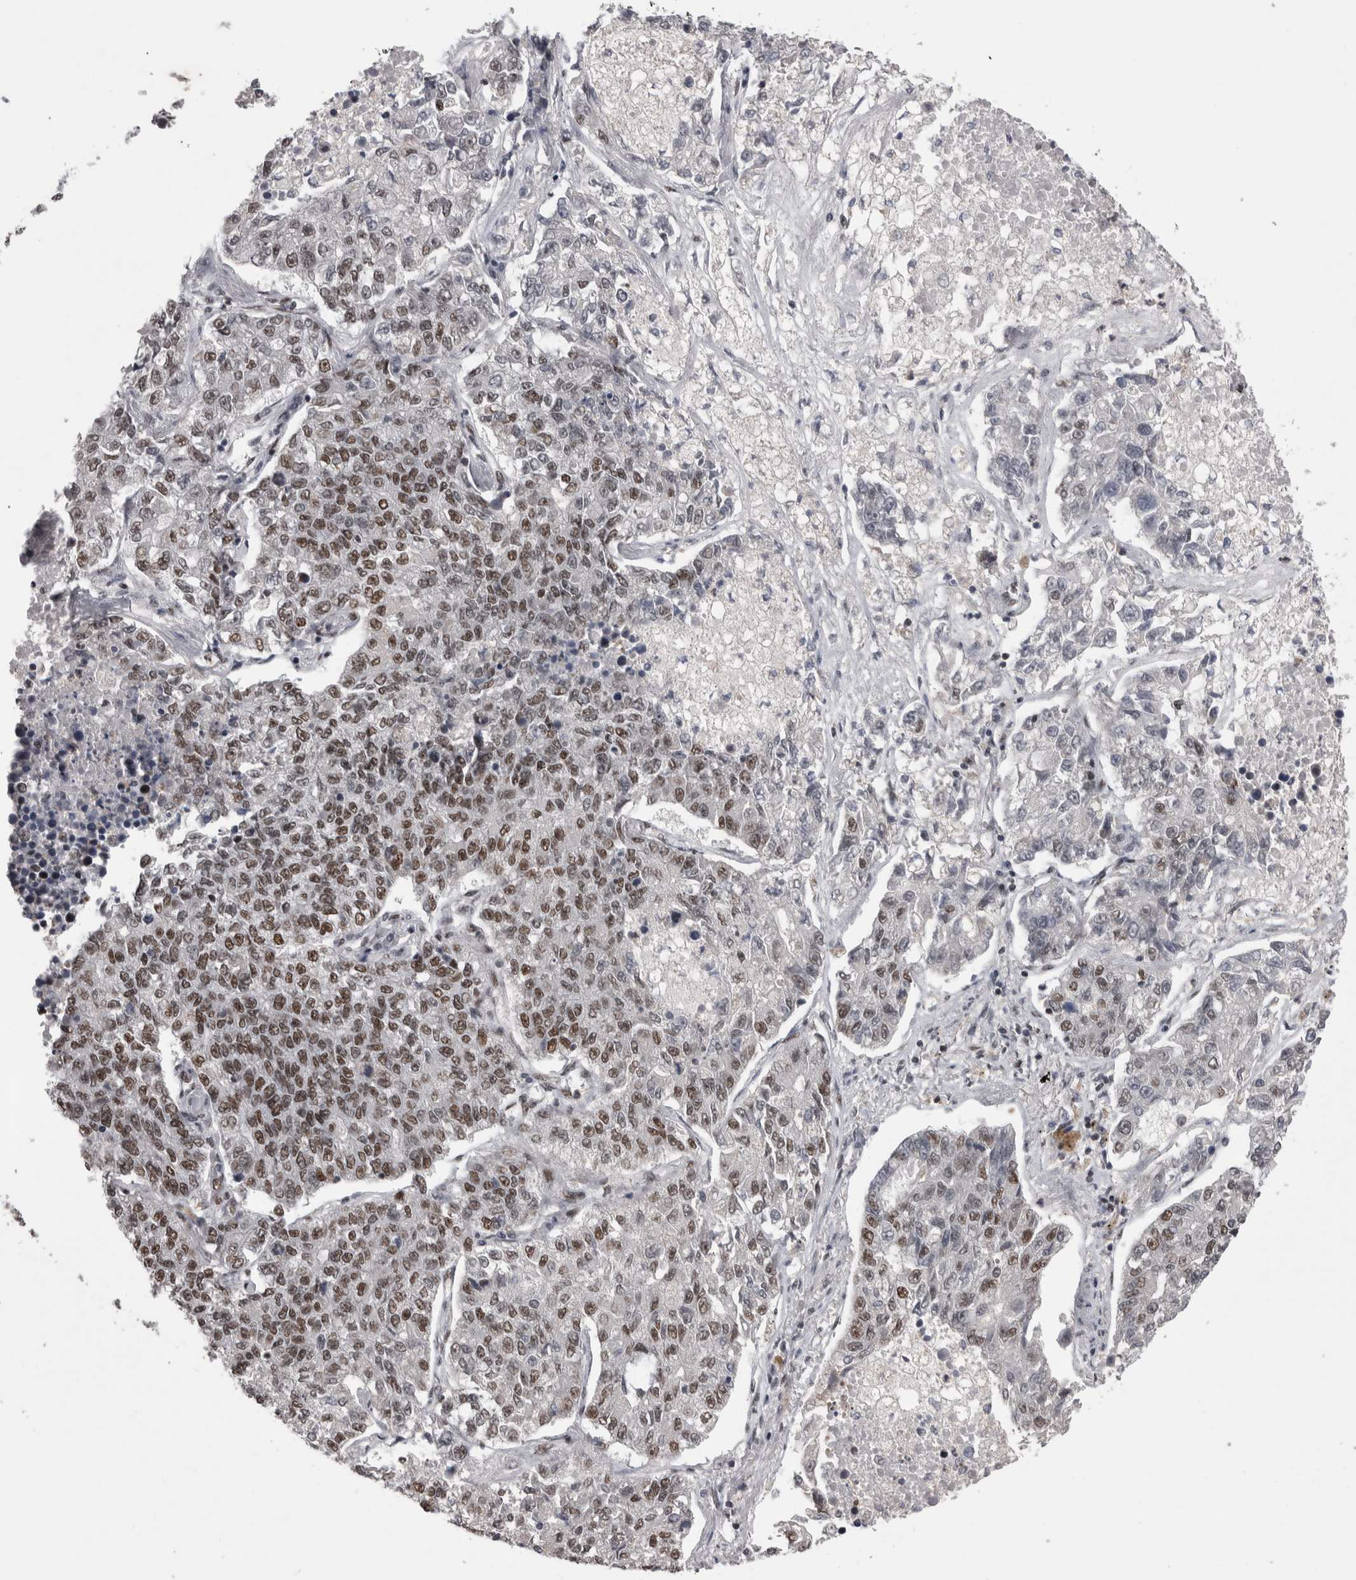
{"staining": {"intensity": "moderate", "quantity": ">75%", "location": "nuclear"}, "tissue": "lung cancer", "cell_type": "Tumor cells", "image_type": "cancer", "snomed": [{"axis": "morphology", "description": "Adenocarcinoma, NOS"}, {"axis": "topography", "description": "Lung"}], "caption": "Lung cancer (adenocarcinoma) stained with immunohistochemistry (IHC) exhibits moderate nuclear positivity in about >75% of tumor cells.", "gene": "DMTF1", "patient": {"sex": "male", "age": 49}}